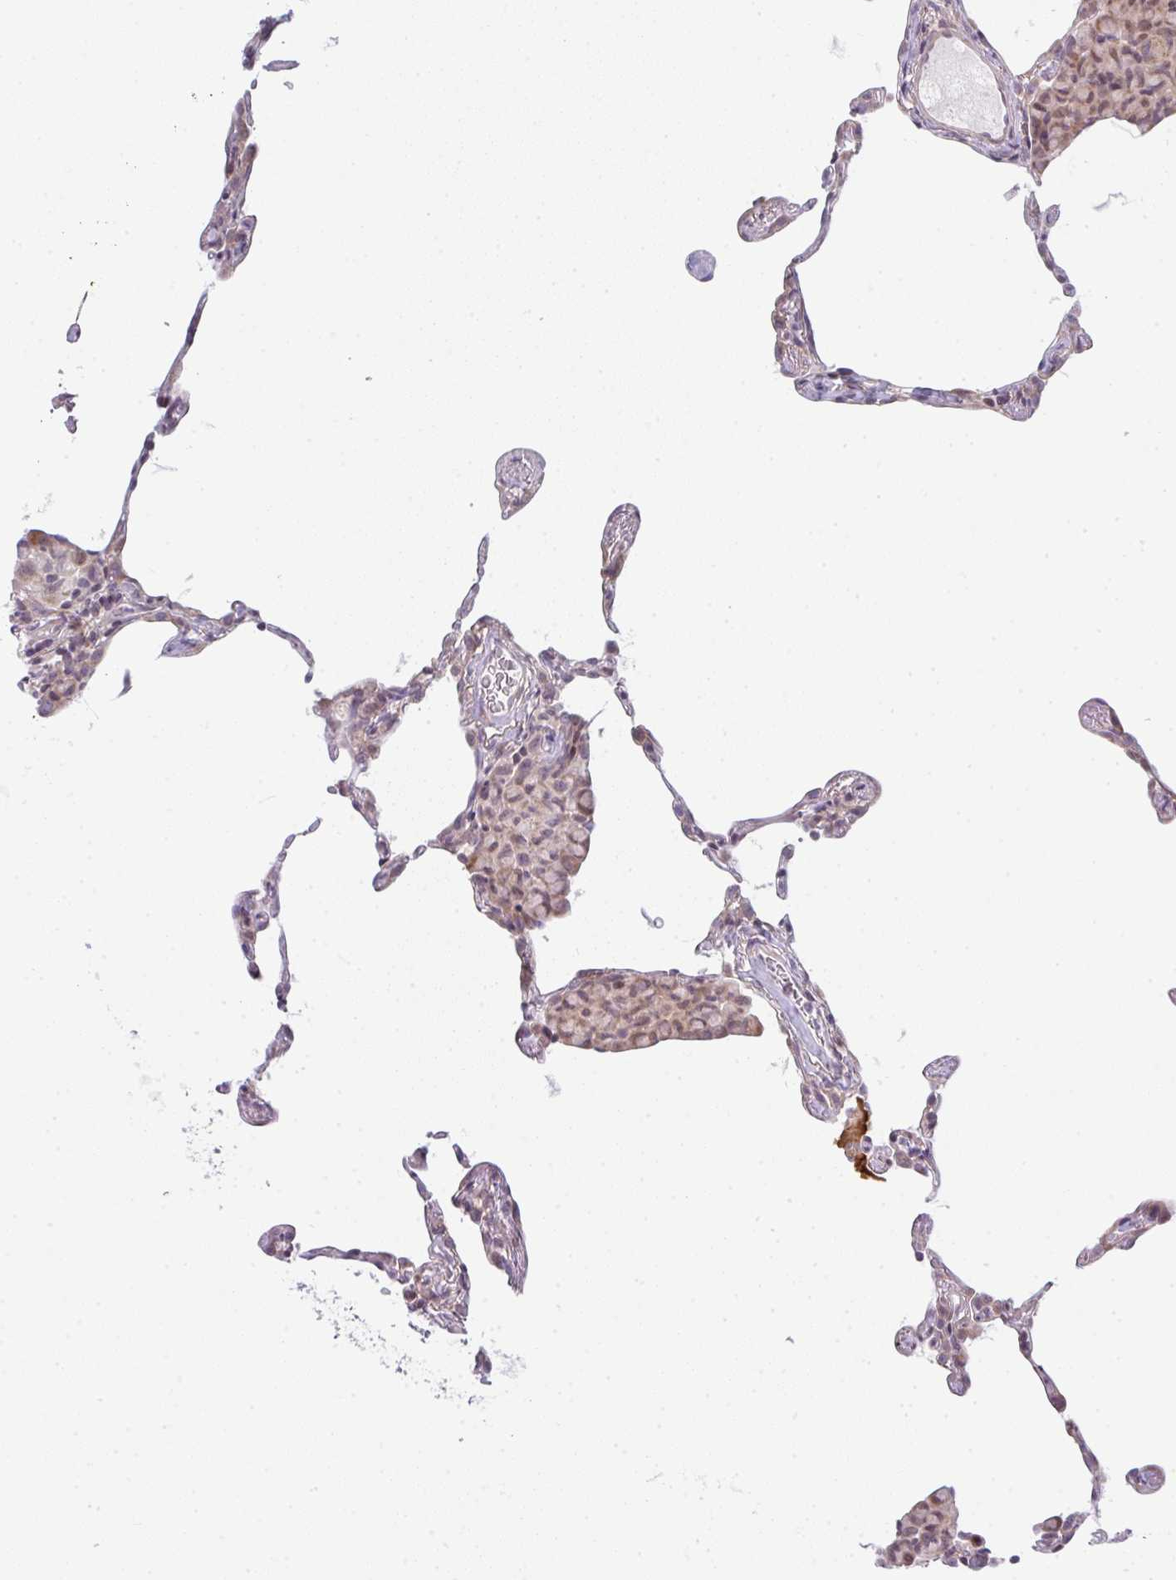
{"staining": {"intensity": "weak", "quantity": "<25%", "location": "nuclear"}, "tissue": "lung", "cell_type": "Alveolar cells", "image_type": "normal", "snomed": [{"axis": "morphology", "description": "Normal tissue, NOS"}, {"axis": "topography", "description": "Lung"}], "caption": "This histopathology image is of benign lung stained with immunohistochemistry to label a protein in brown with the nuclei are counter-stained blue. There is no positivity in alveolar cells.", "gene": "TMEM237", "patient": {"sex": "female", "age": 57}}